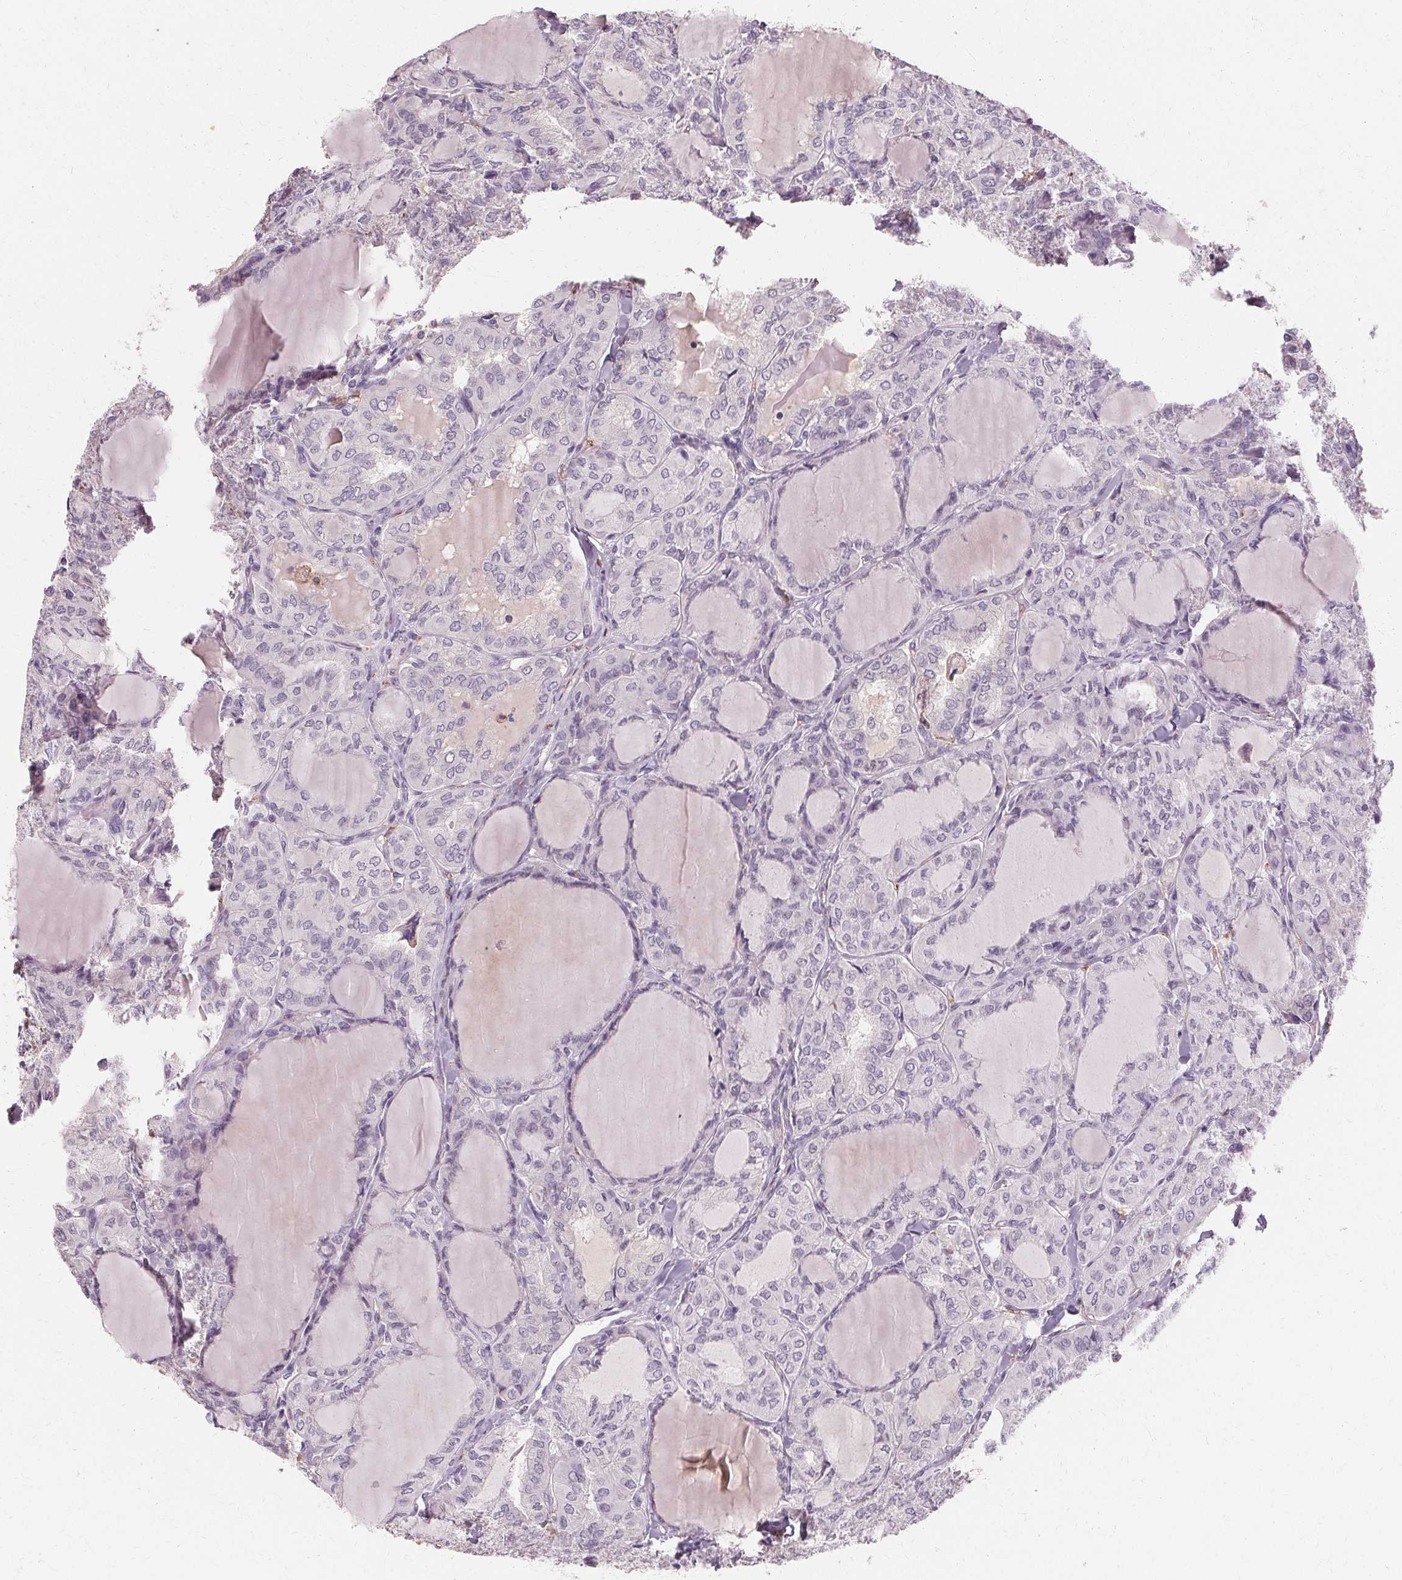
{"staining": {"intensity": "negative", "quantity": "none", "location": "none"}, "tissue": "thyroid cancer", "cell_type": "Tumor cells", "image_type": "cancer", "snomed": [{"axis": "morphology", "description": "Papillary adenocarcinoma, NOS"}, {"axis": "topography", "description": "Thyroid gland"}], "caption": "This is a photomicrograph of immunohistochemistry staining of papillary adenocarcinoma (thyroid), which shows no staining in tumor cells.", "gene": "IFNGR1", "patient": {"sex": "male", "age": 20}}